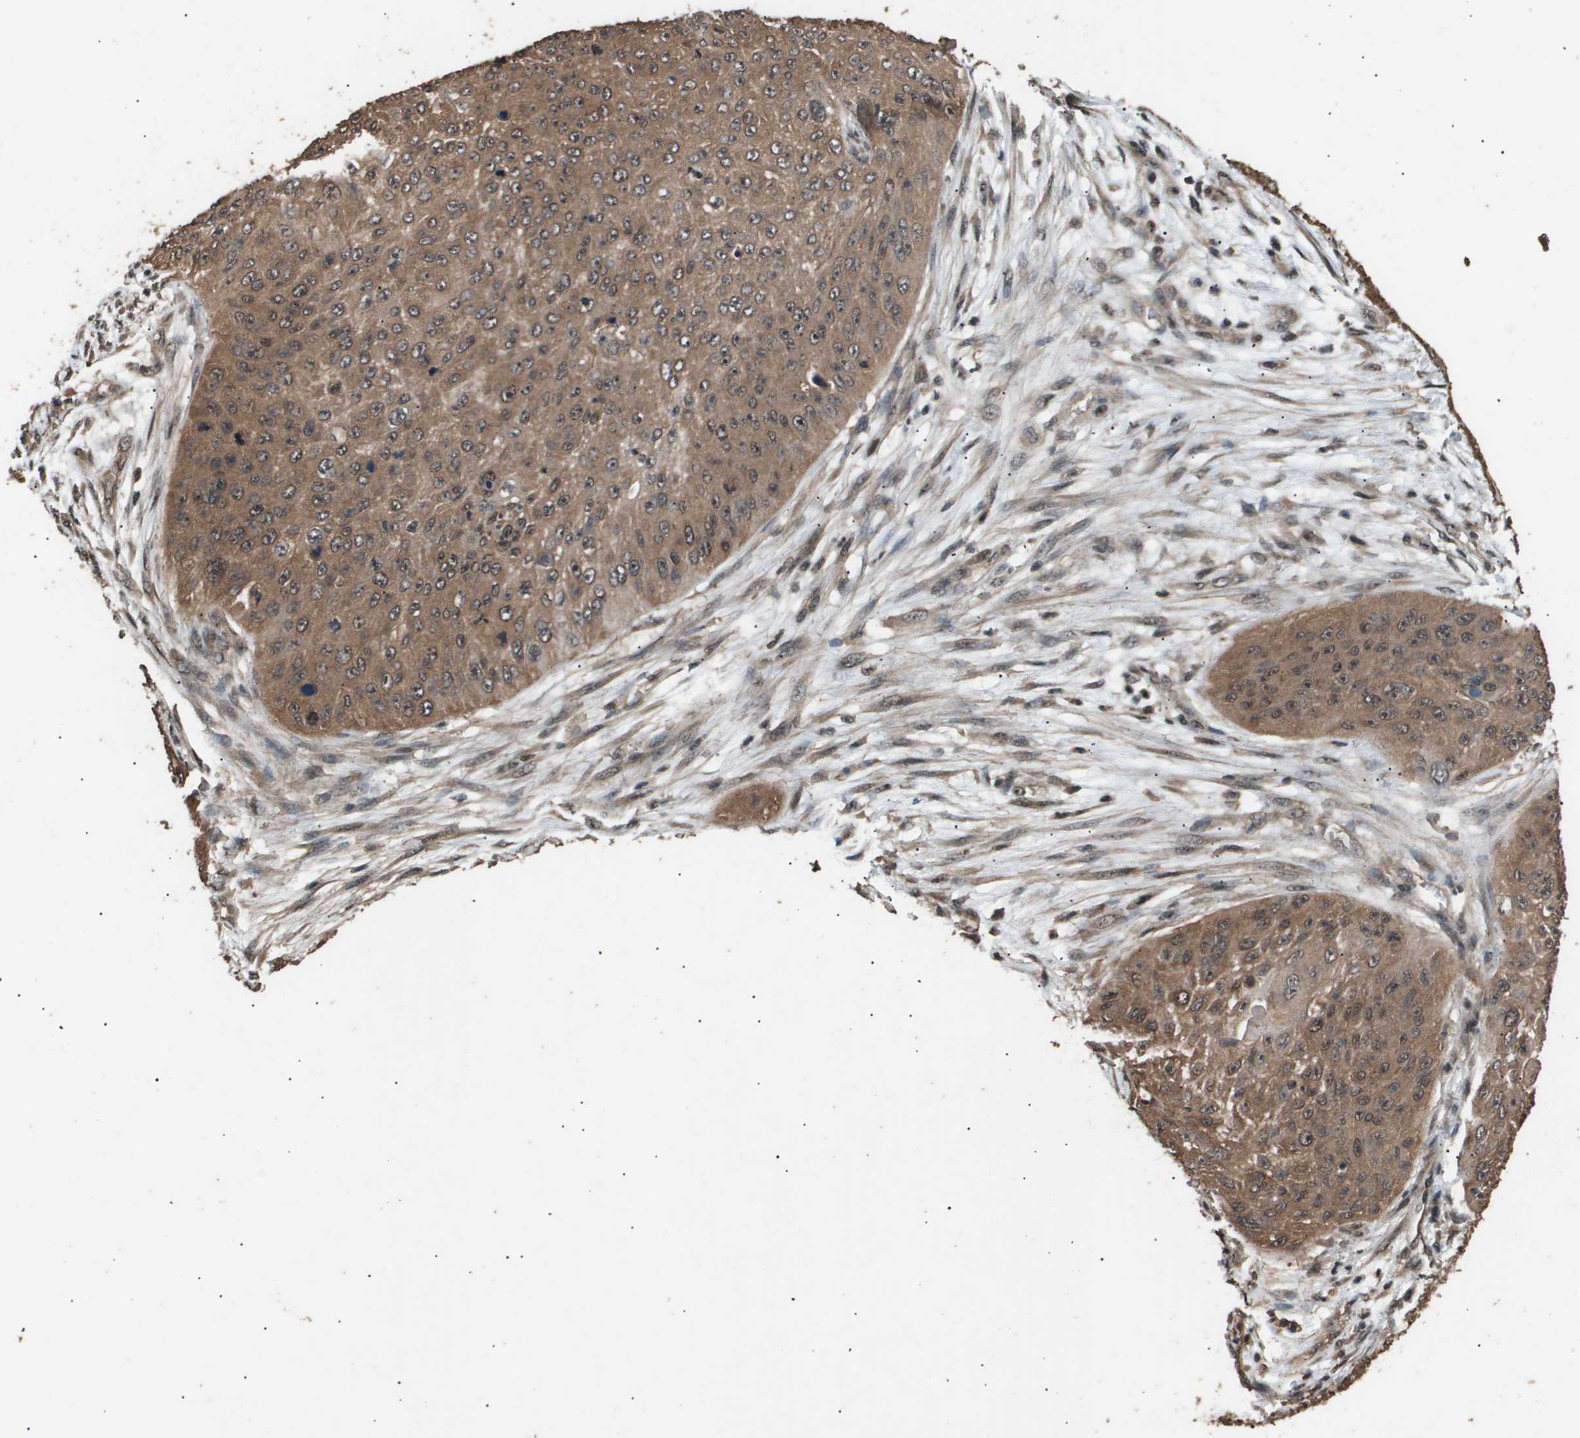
{"staining": {"intensity": "moderate", "quantity": ">75%", "location": "cytoplasmic/membranous"}, "tissue": "skin cancer", "cell_type": "Tumor cells", "image_type": "cancer", "snomed": [{"axis": "morphology", "description": "Squamous cell carcinoma, NOS"}, {"axis": "topography", "description": "Skin"}], "caption": "Immunohistochemistry (IHC) (DAB) staining of human skin cancer (squamous cell carcinoma) demonstrates moderate cytoplasmic/membranous protein positivity in approximately >75% of tumor cells.", "gene": "ING1", "patient": {"sex": "female", "age": 80}}